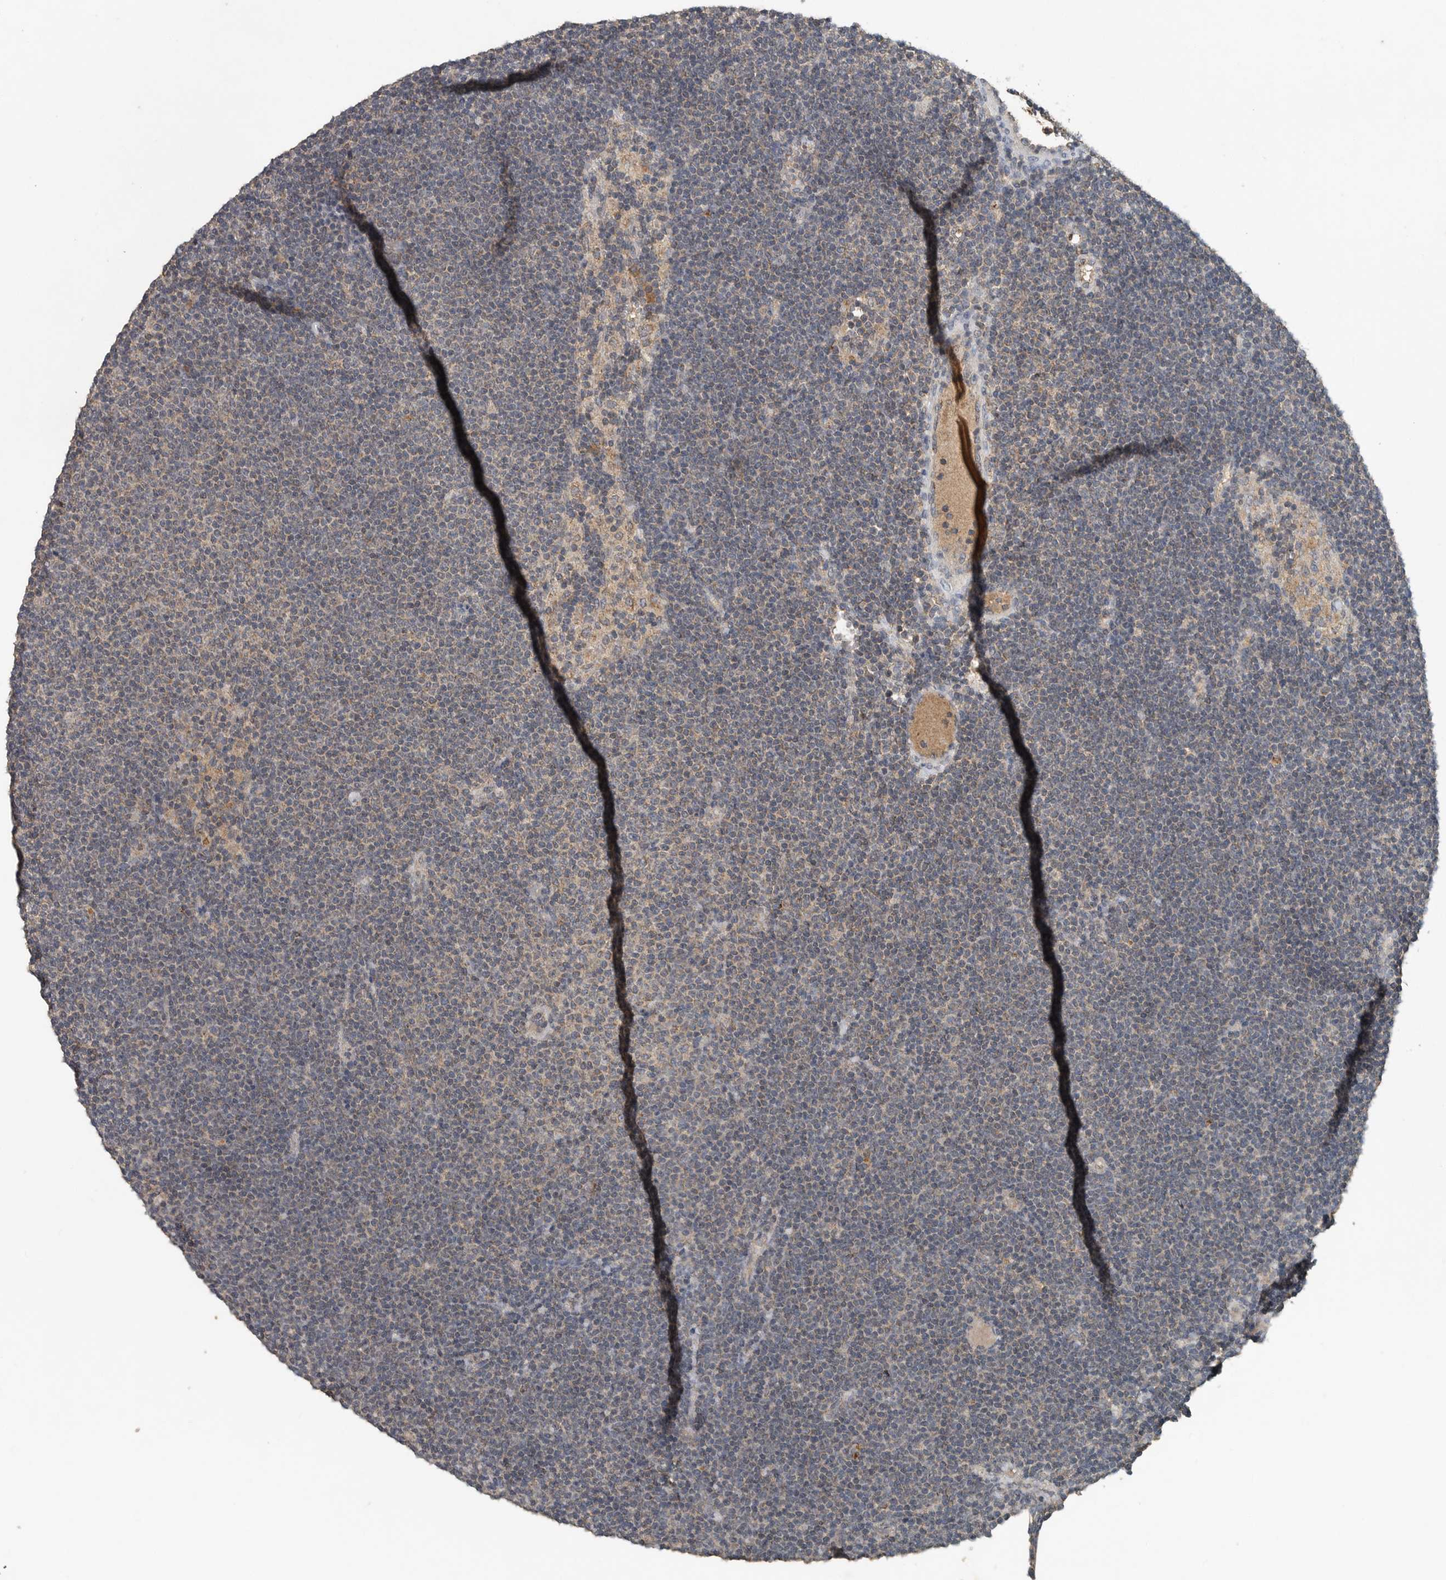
{"staining": {"intensity": "weak", "quantity": "<25%", "location": "cytoplasmic/membranous"}, "tissue": "lymphoma", "cell_type": "Tumor cells", "image_type": "cancer", "snomed": [{"axis": "morphology", "description": "Malignant lymphoma, non-Hodgkin's type, Low grade"}, {"axis": "topography", "description": "Lymph node"}], "caption": "There is no significant staining in tumor cells of lymphoma.", "gene": "IL6ST", "patient": {"sex": "female", "age": 53}}